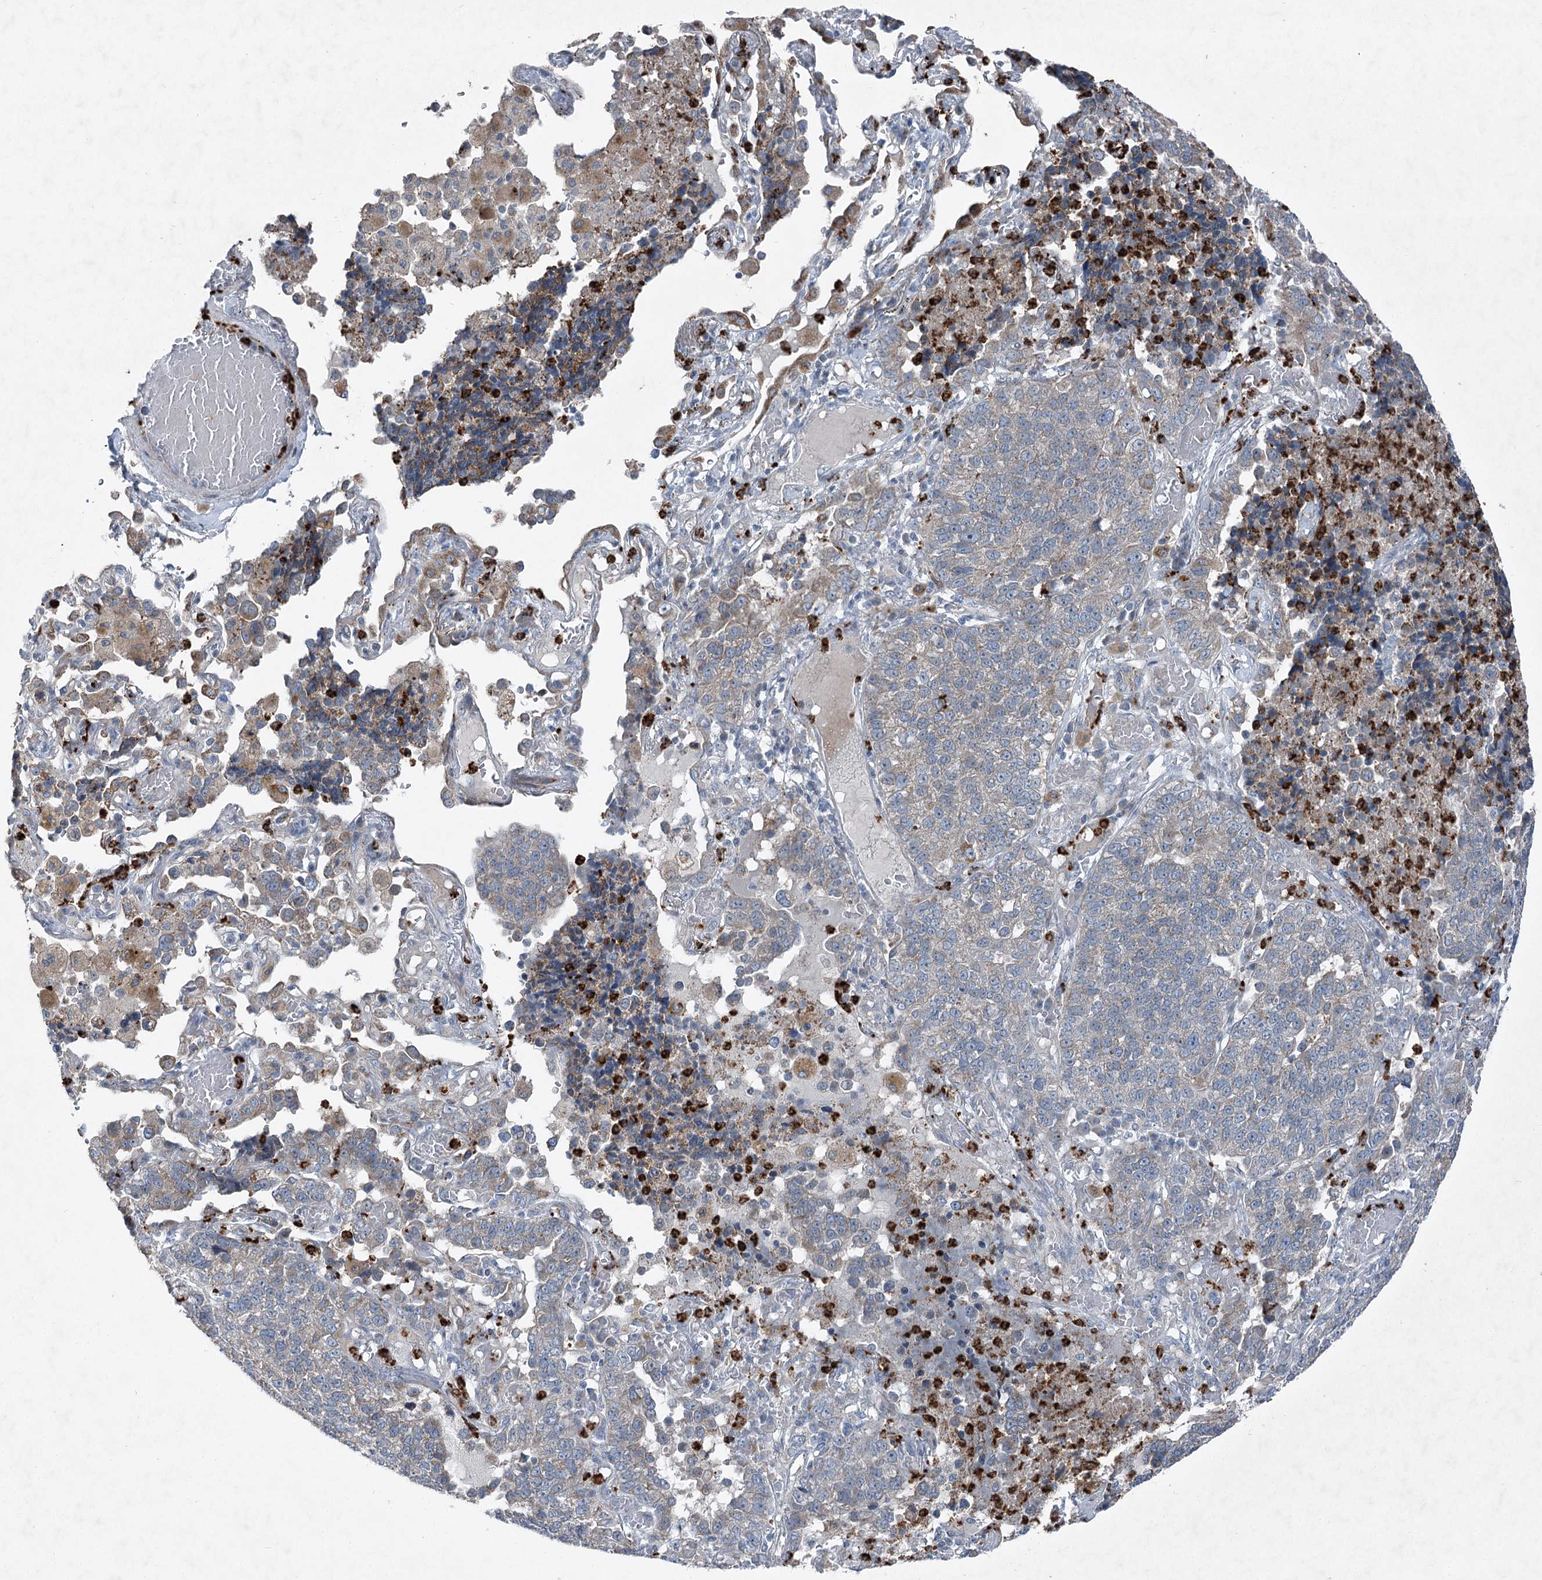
{"staining": {"intensity": "weak", "quantity": "<25%", "location": "cytoplasmic/membranous"}, "tissue": "lung cancer", "cell_type": "Tumor cells", "image_type": "cancer", "snomed": [{"axis": "morphology", "description": "Adenocarcinoma, NOS"}, {"axis": "topography", "description": "Lung"}], "caption": "Immunohistochemistry micrograph of human lung cancer stained for a protein (brown), which reveals no positivity in tumor cells. (Immunohistochemistry, brightfield microscopy, high magnification).", "gene": "PLA2G12A", "patient": {"sex": "male", "age": 49}}